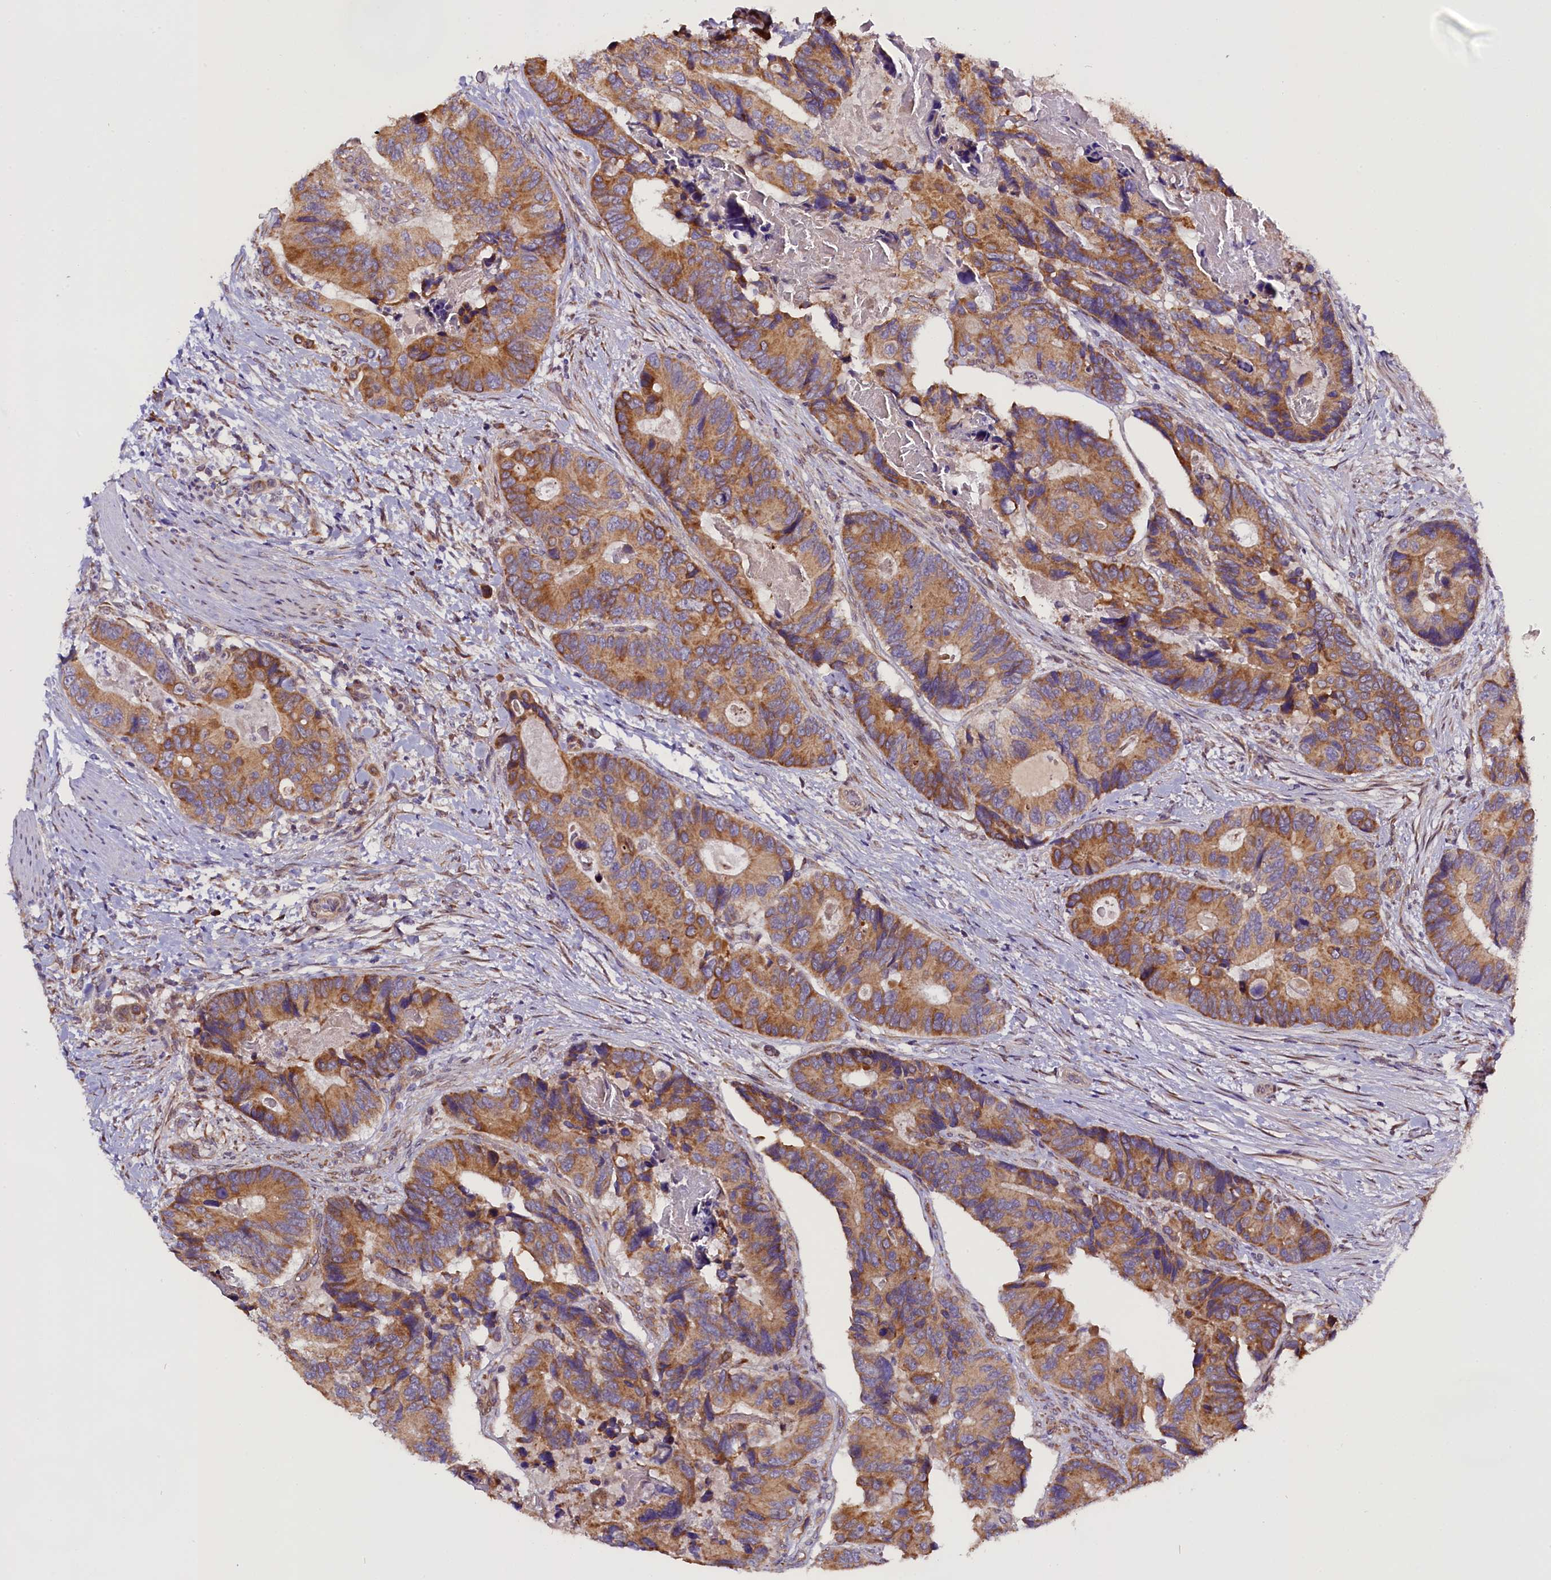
{"staining": {"intensity": "moderate", "quantity": ">75%", "location": "cytoplasmic/membranous"}, "tissue": "colorectal cancer", "cell_type": "Tumor cells", "image_type": "cancer", "snomed": [{"axis": "morphology", "description": "Adenocarcinoma, NOS"}, {"axis": "topography", "description": "Colon"}], "caption": "The photomicrograph displays a brown stain indicating the presence of a protein in the cytoplasmic/membranous of tumor cells in colorectal cancer.", "gene": "UACA", "patient": {"sex": "male", "age": 84}}